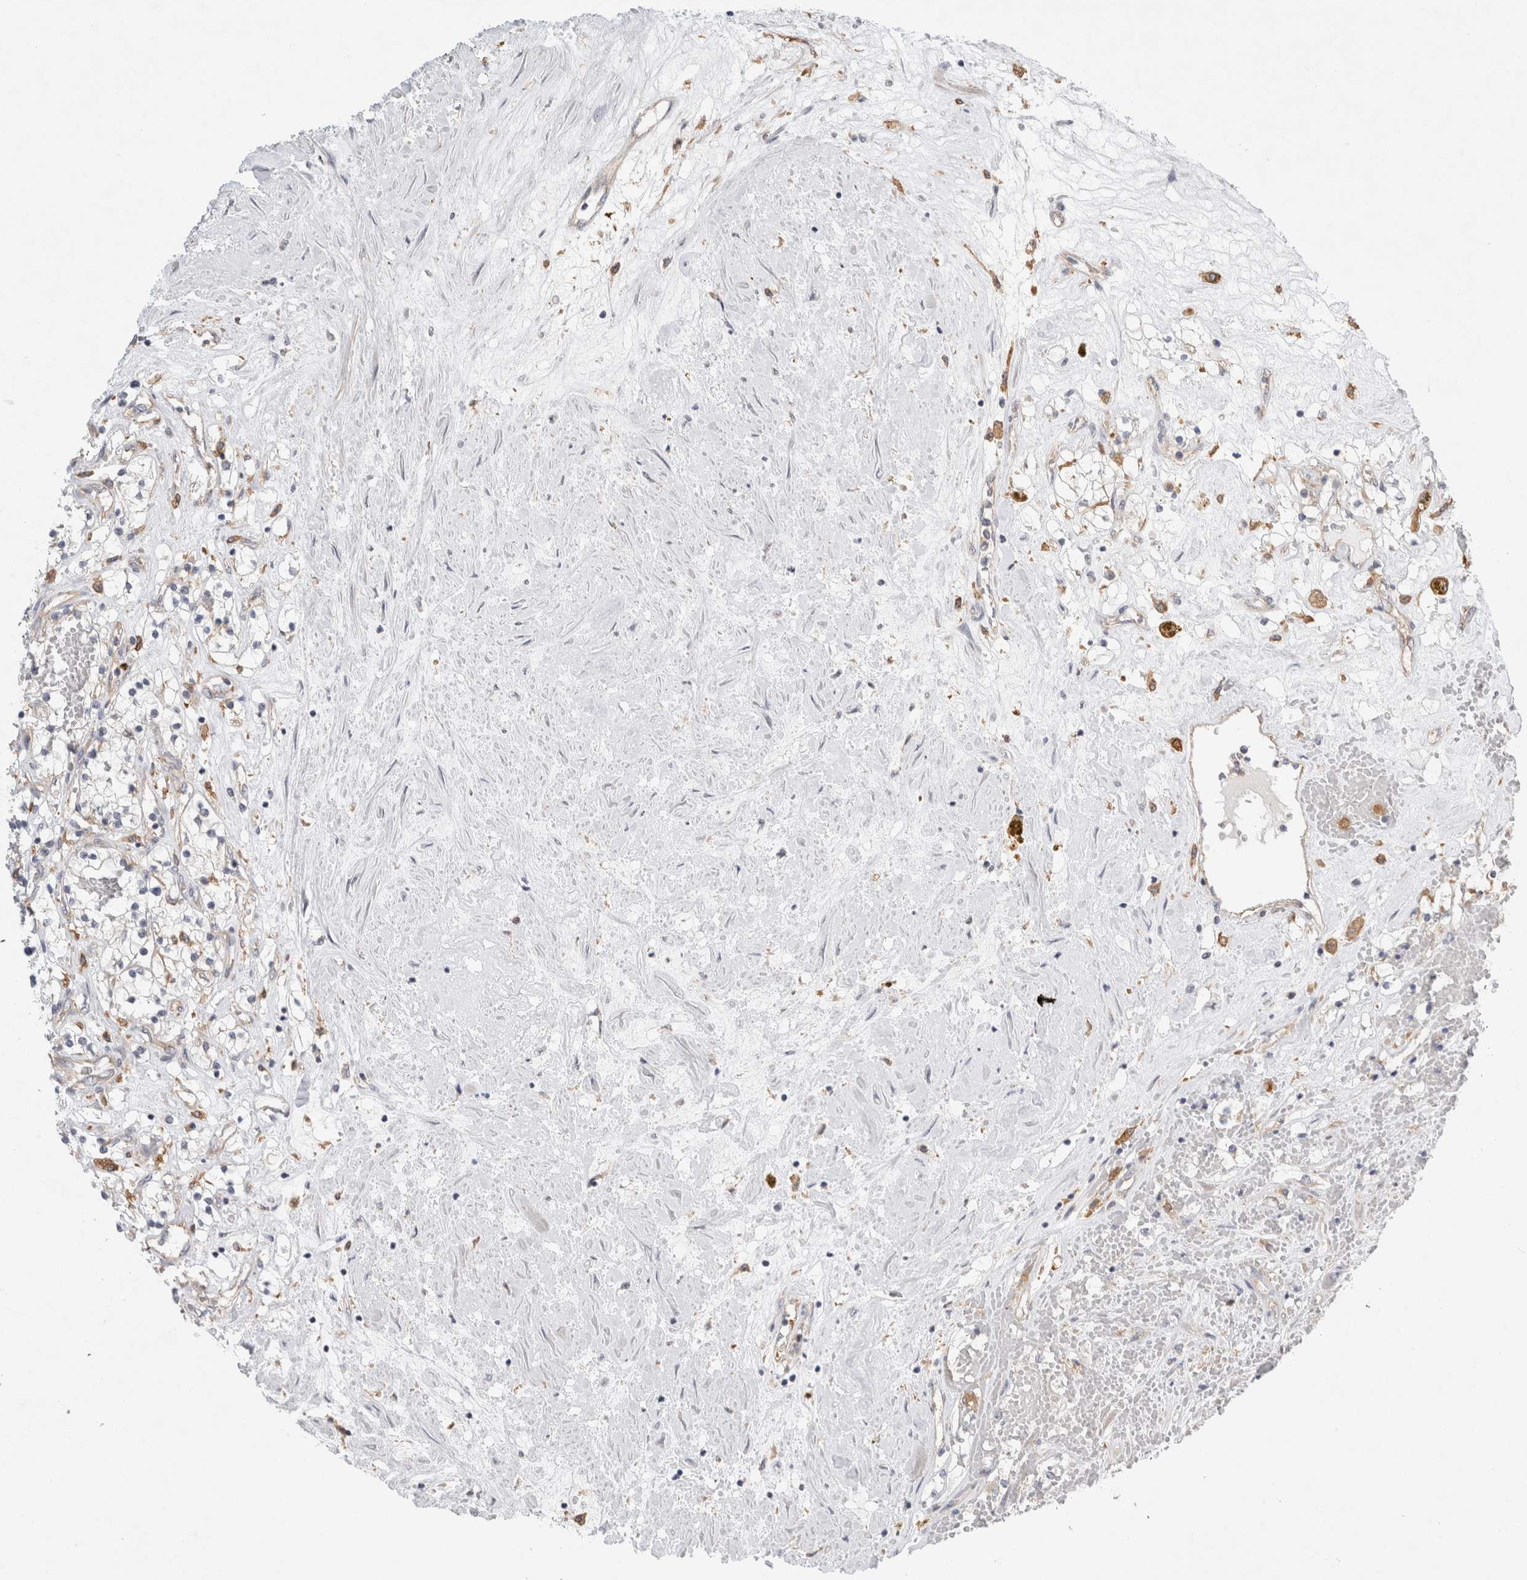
{"staining": {"intensity": "negative", "quantity": "none", "location": "none"}, "tissue": "renal cancer", "cell_type": "Tumor cells", "image_type": "cancer", "snomed": [{"axis": "morphology", "description": "Normal tissue, NOS"}, {"axis": "morphology", "description": "Adenocarcinoma, NOS"}, {"axis": "topography", "description": "Kidney"}], "caption": "This is an immunohistochemistry micrograph of human renal adenocarcinoma. There is no positivity in tumor cells.", "gene": "CDCA7L", "patient": {"sex": "male", "age": 68}}